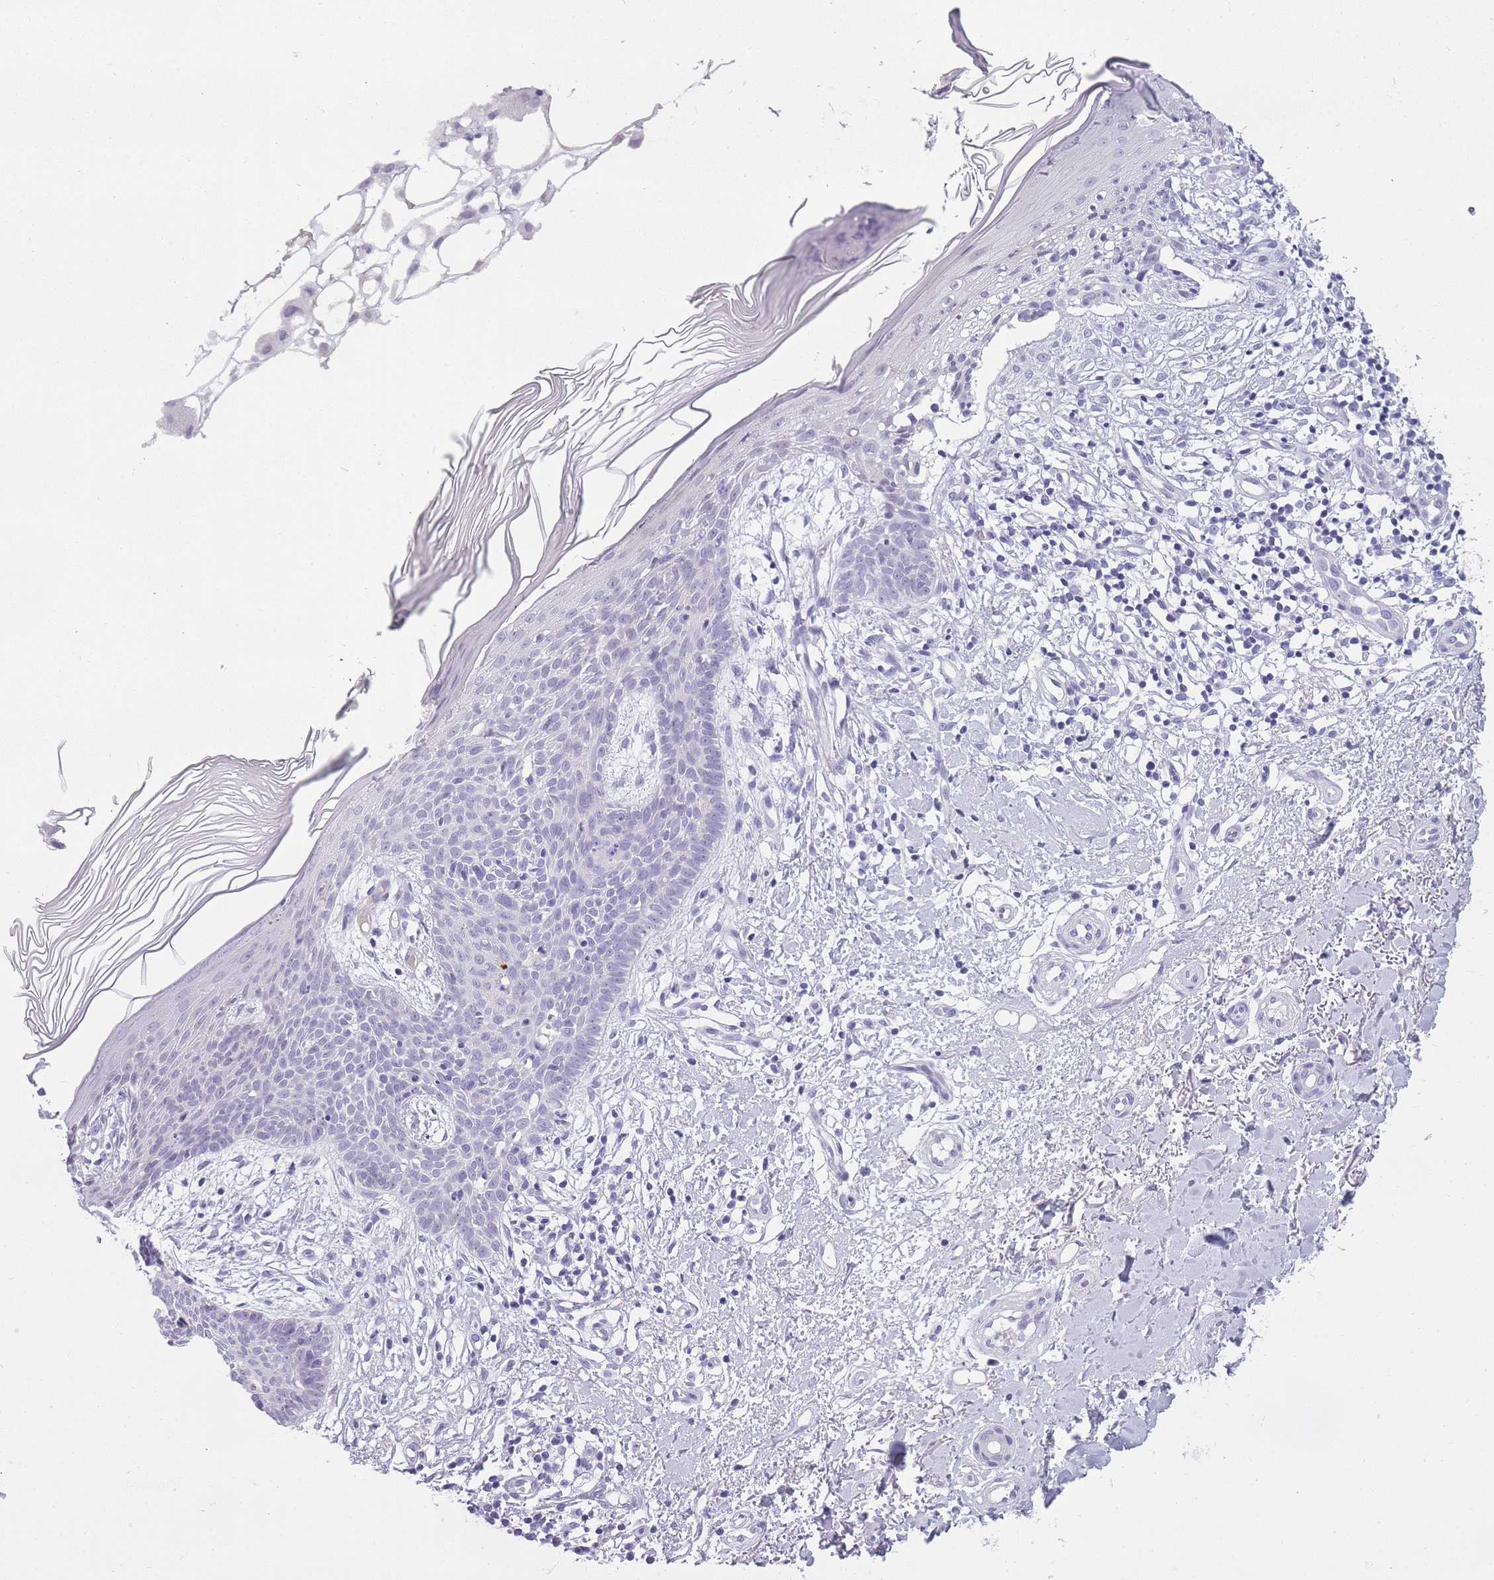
{"staining": {"intensity": "negative", "quantity": "none", "location": "none"}, "tissue": "skin cancer", "cell_type": "Tumor cells", "image_type": "cancer", "snomed": [{"axis": "morphology", "description": "Basal cell carcinoma"}, {"axis": "topography", "description": "Skin"}], "caption": "Skin cancer (basal cell carcinoma) was stained to show a protein in brown. There is no significant expression in tumor cells.", "gene": "GOLGA6D", "patient": {"sex": "male", "age": 78}}